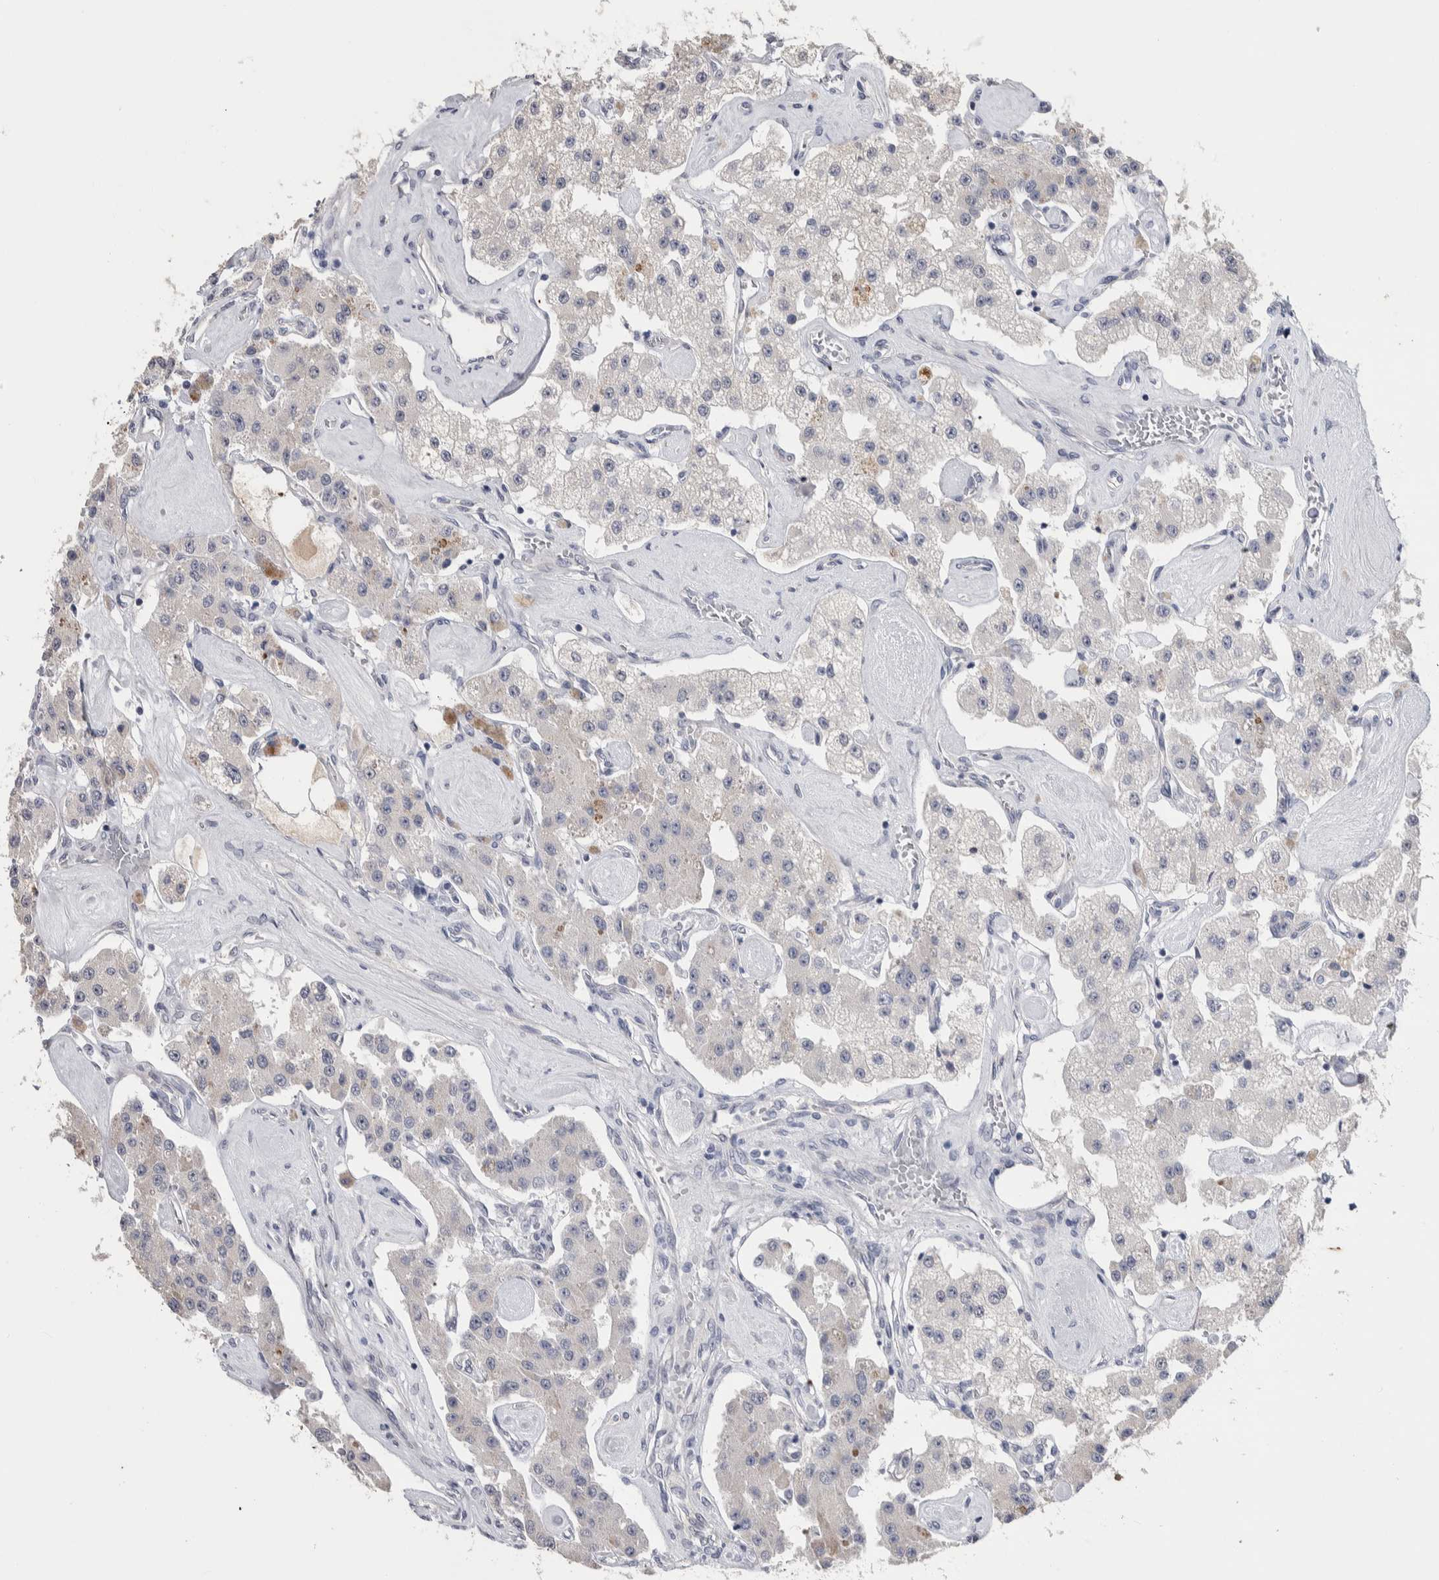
{"staining": {"intensity": "negative", "quantity": "none", "location": "none"}, "tissue": "carcinoid", "cell_type": "Tumor cells", "image_type": "cancer", "snomed": [{"axis": "morphology", "description": "Carcinoid, malignant, NOS"}, {"axis": "topography", "description": "Pancreas"}], "caption": "This is an immunohistochemistry micrograph of human malignant carcinoid. There is no positivity in tumor cells.", "gene": "TMEM102", "patient": {"sex": "male", "age": 41}}